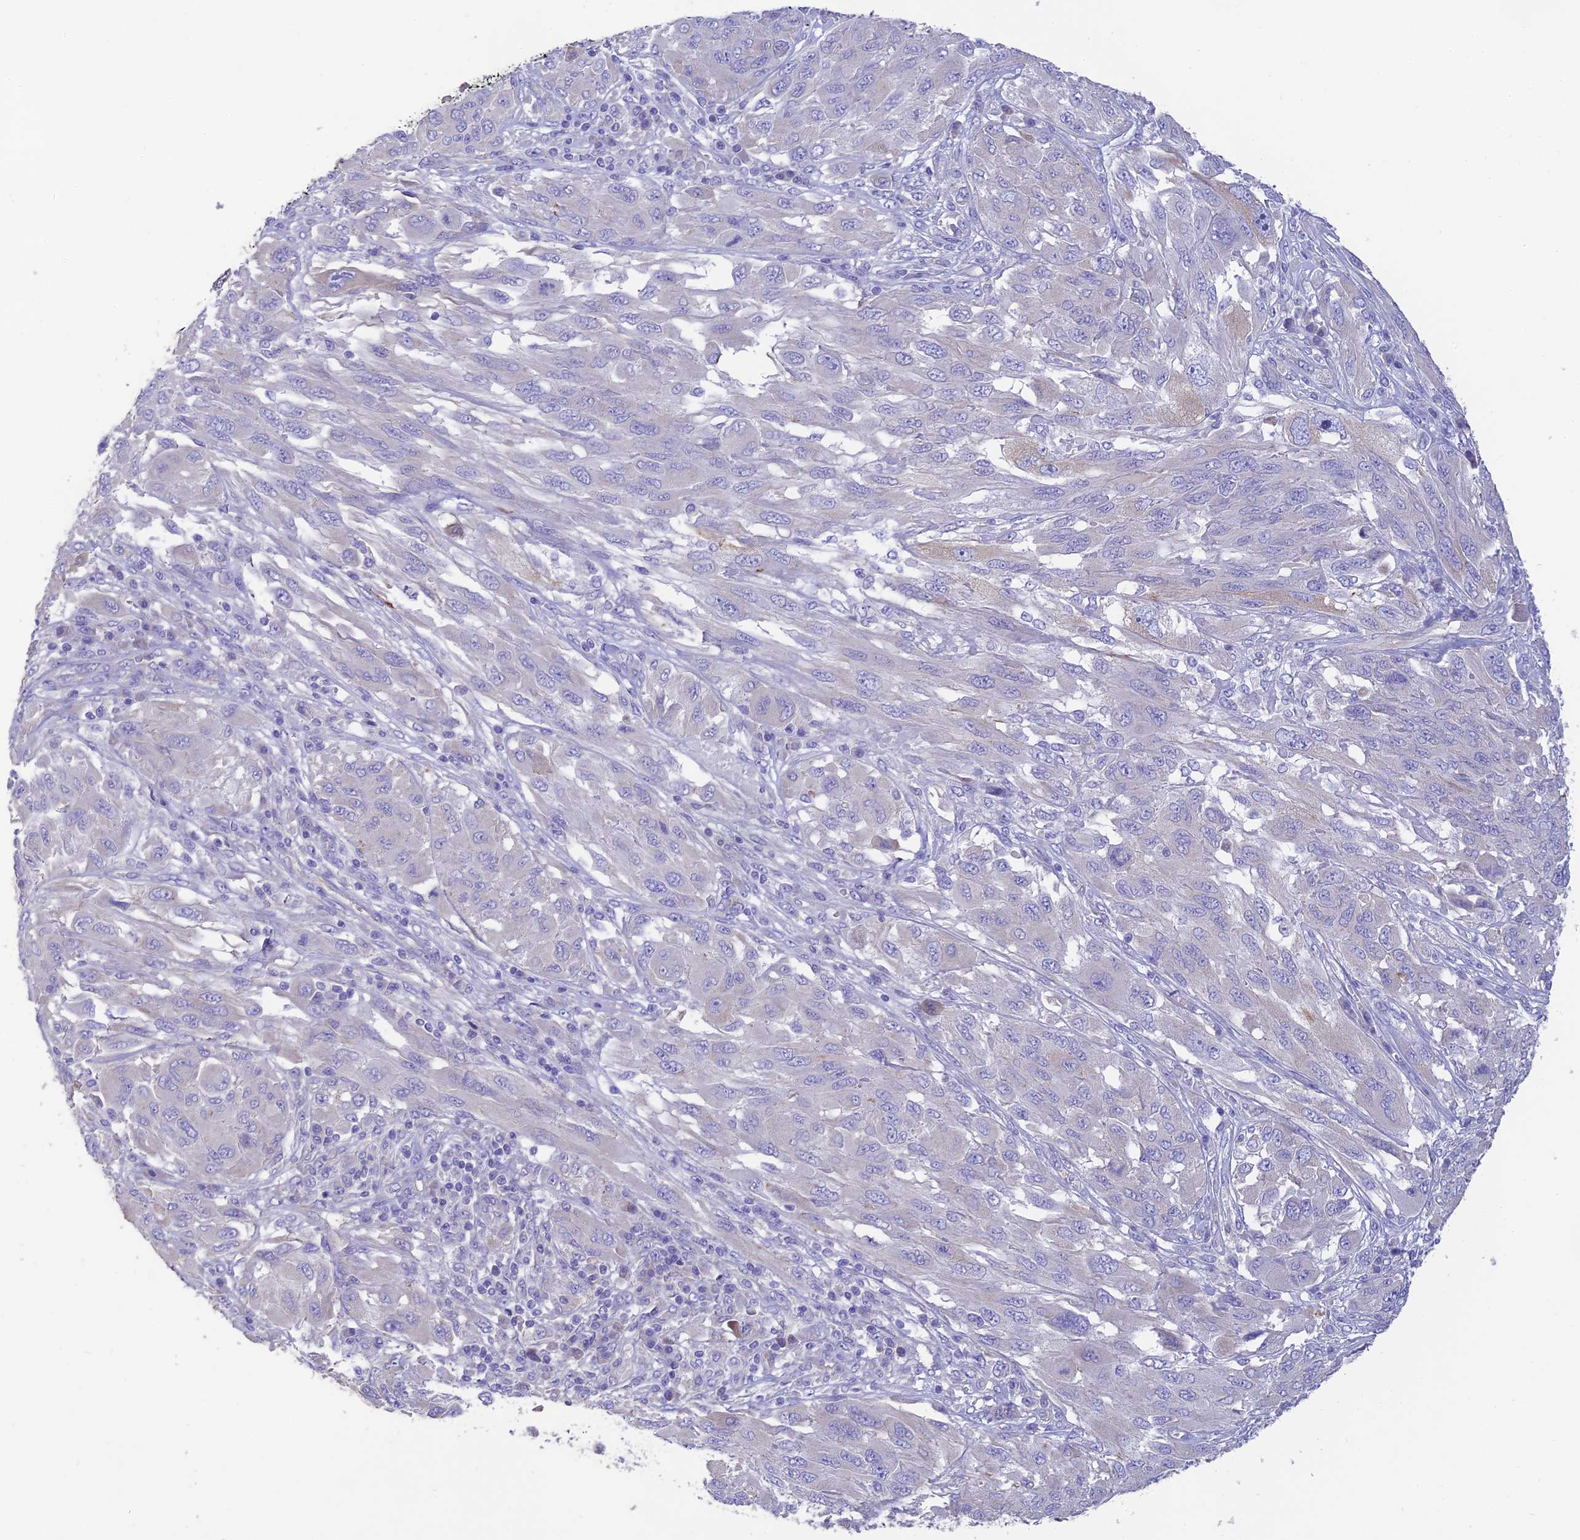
{"staining": {"intensity": "negative", "quantity": "none", "location": "none"}, "tissue": "melanoma", "cell_type": "Tumor cells", "image_type": "cancer", "snomed": [{"axis": "morphology", "description": "Malignant melanoma, NOS"}, {"axis": "topography", "description": "Skin"}], "caption": "Melanoma was stained to show a protein in brown. There is no significant staining in tumor cells.", "gene": "HSD17B2", "patient": {"sex": "female", "age": 91}}